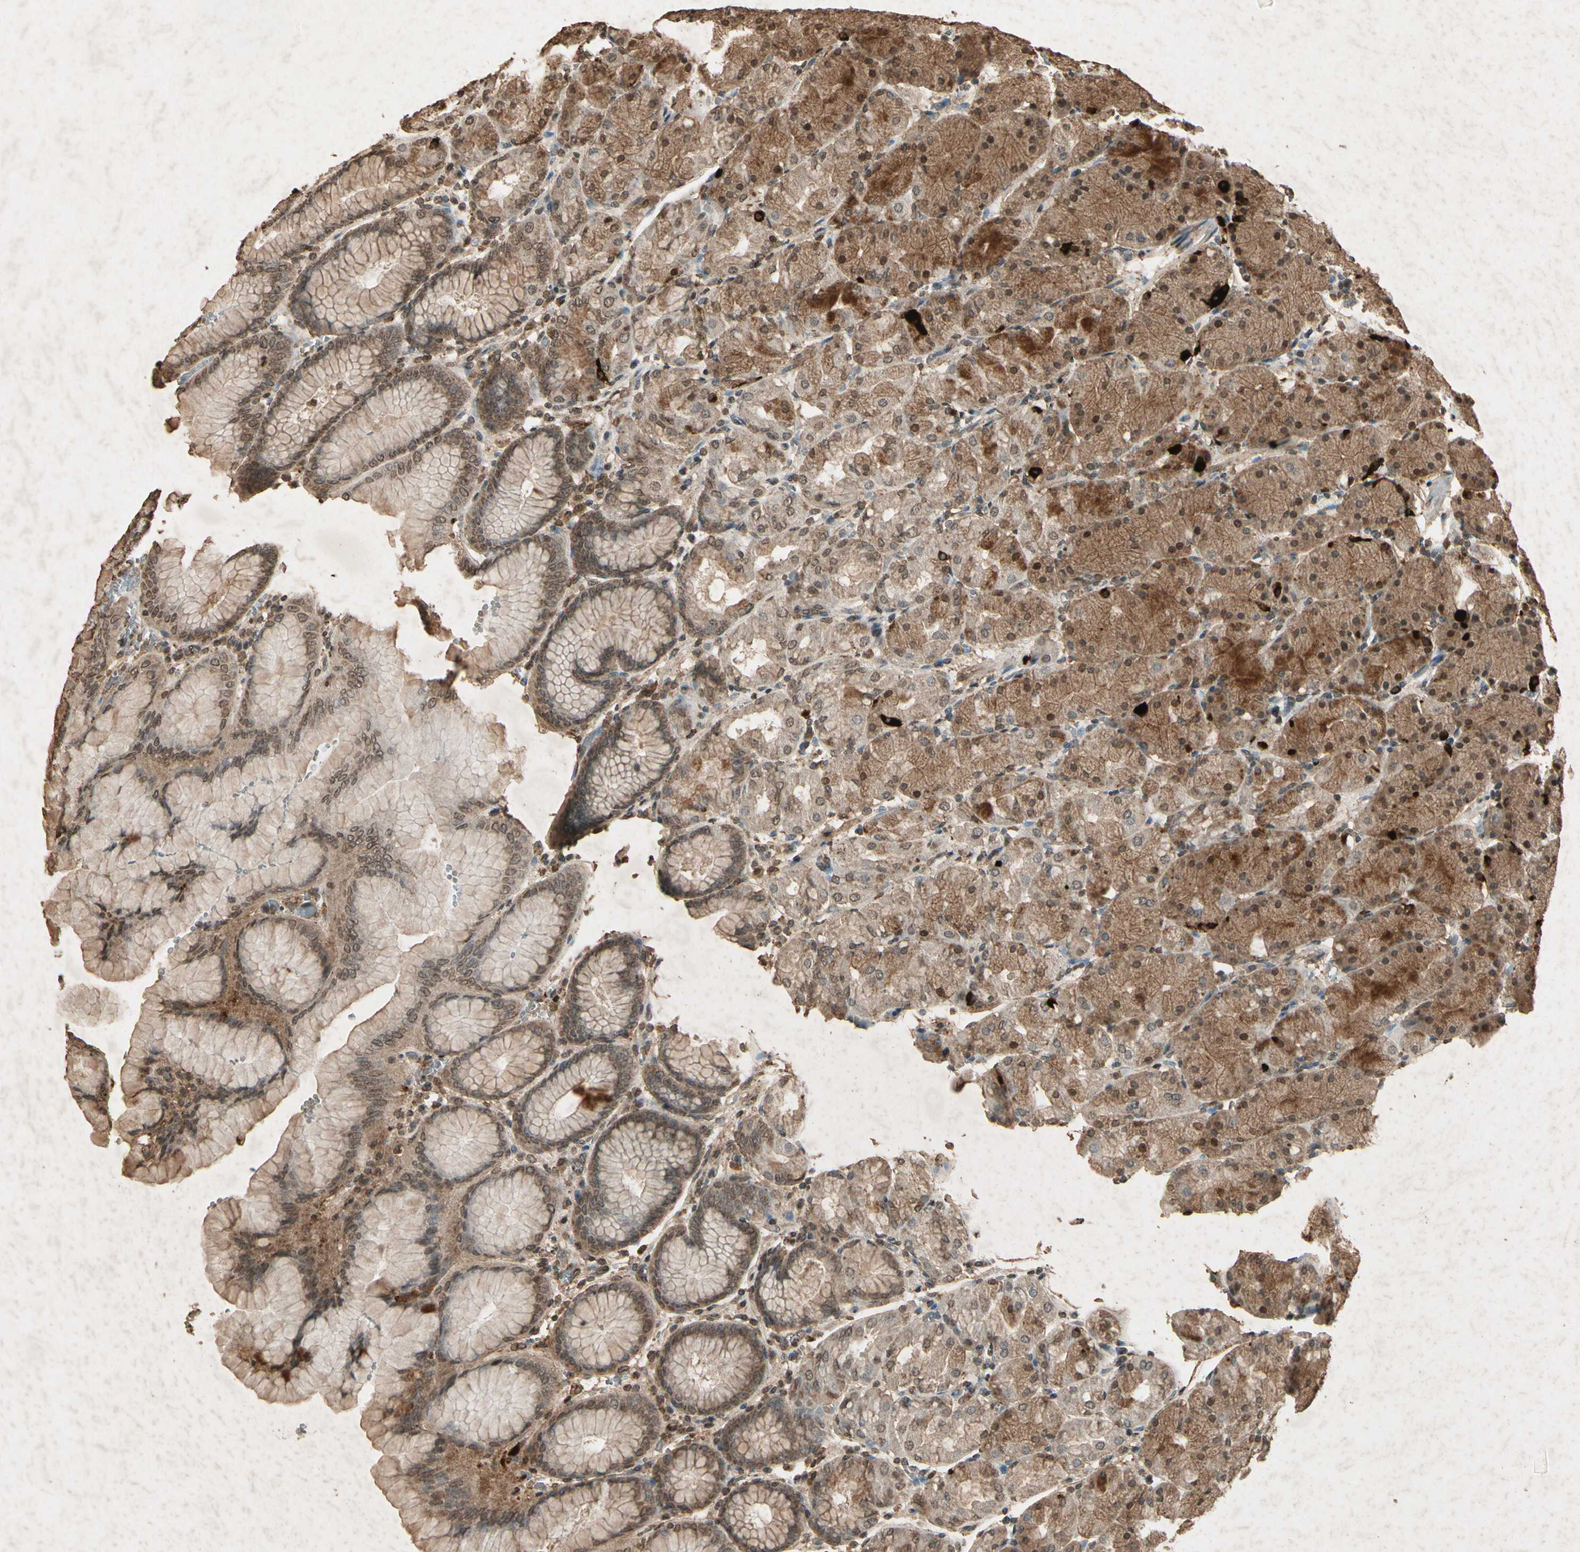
{"staining": {"intensity": "moderate", "quantity": ">75%", "location": "cytoplasmic/membranous"}, "tissue": "stomach", "cell_type": "Glandular cells", "image_type": "normal", "snomed": [{"axis": "morphology", "description": "Normal tissue, NOS"}, {"axis": "topography", "description": "Stomach, upper"}, {"axis": "topography", "description": "Stomach"}], "caption": "IHC staining of unremarkable stomach, which displays medium levels of moderate cytoplasmic/membranous positivity in approximately >75% of glandular cells indicating moderate cytoplasmic/membranous protein expression. The staining was performed using DAB (brown) for protein detection and nuclei were counterstained in hematoxylin (blue).", "gene": "GC", "patient": {"sex": "male", "age": 76}}